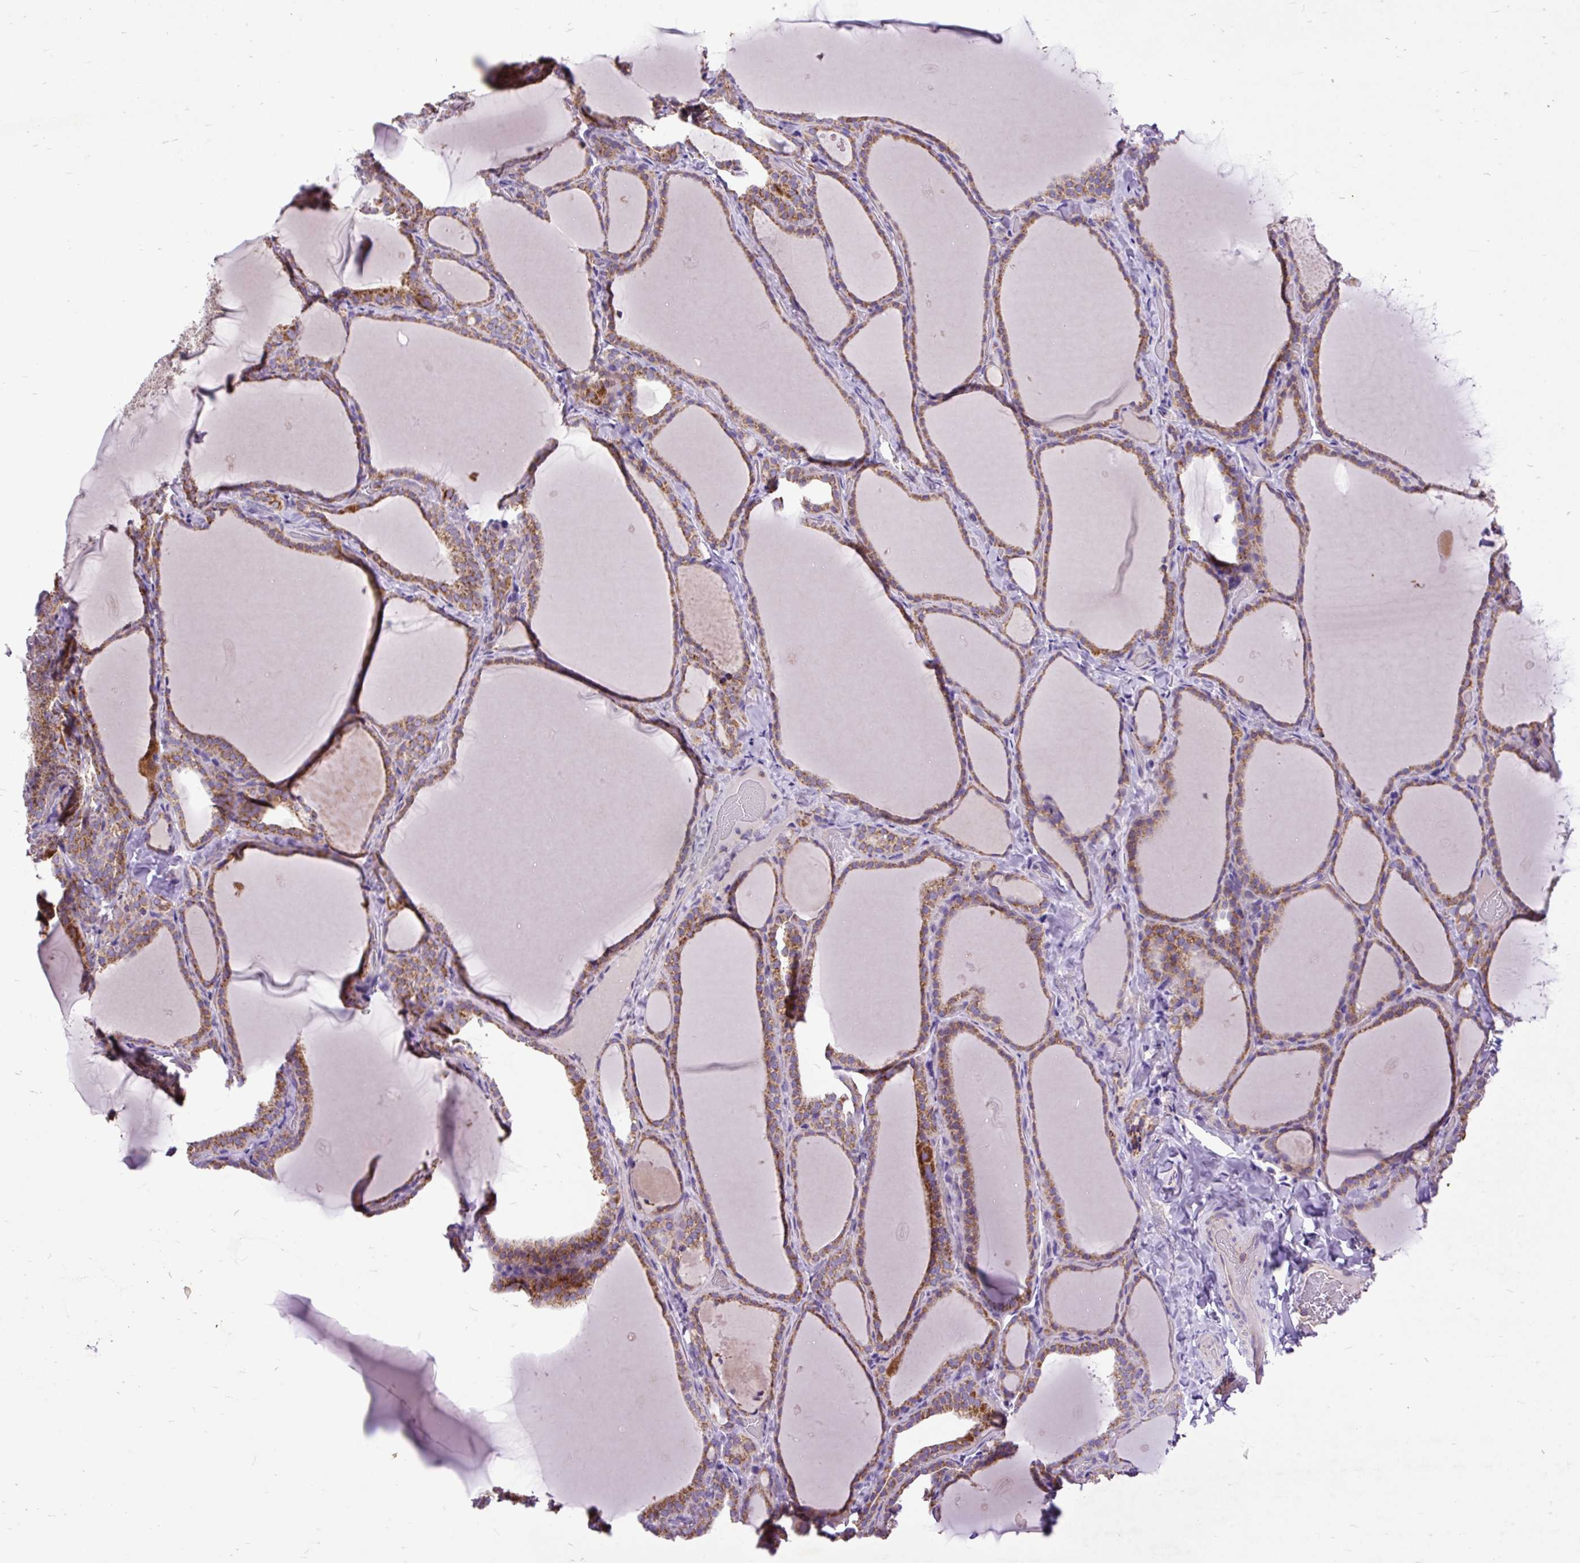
{"staining": {"intensity": "moderate", "quantity": ">75%", "location": "cytoplasmic/membranous"}, "tissue": "thyroid gland", "cell_type": "Glandular cells", "image_type": "normal", "snomed": [{"axis": "morphology", "description": "Normal tissue, NOS"}, {"axis": "topography", "description": "Thyroid gland"}], "caption": "This image exhibits IHC staining of benign thyroid gland, with medium moderate cytoplasmic/membranous positivity in approximately >75% of glandular cells.", "gene": "TOMM40", "patient": {"sex": "female", "age": 22}}